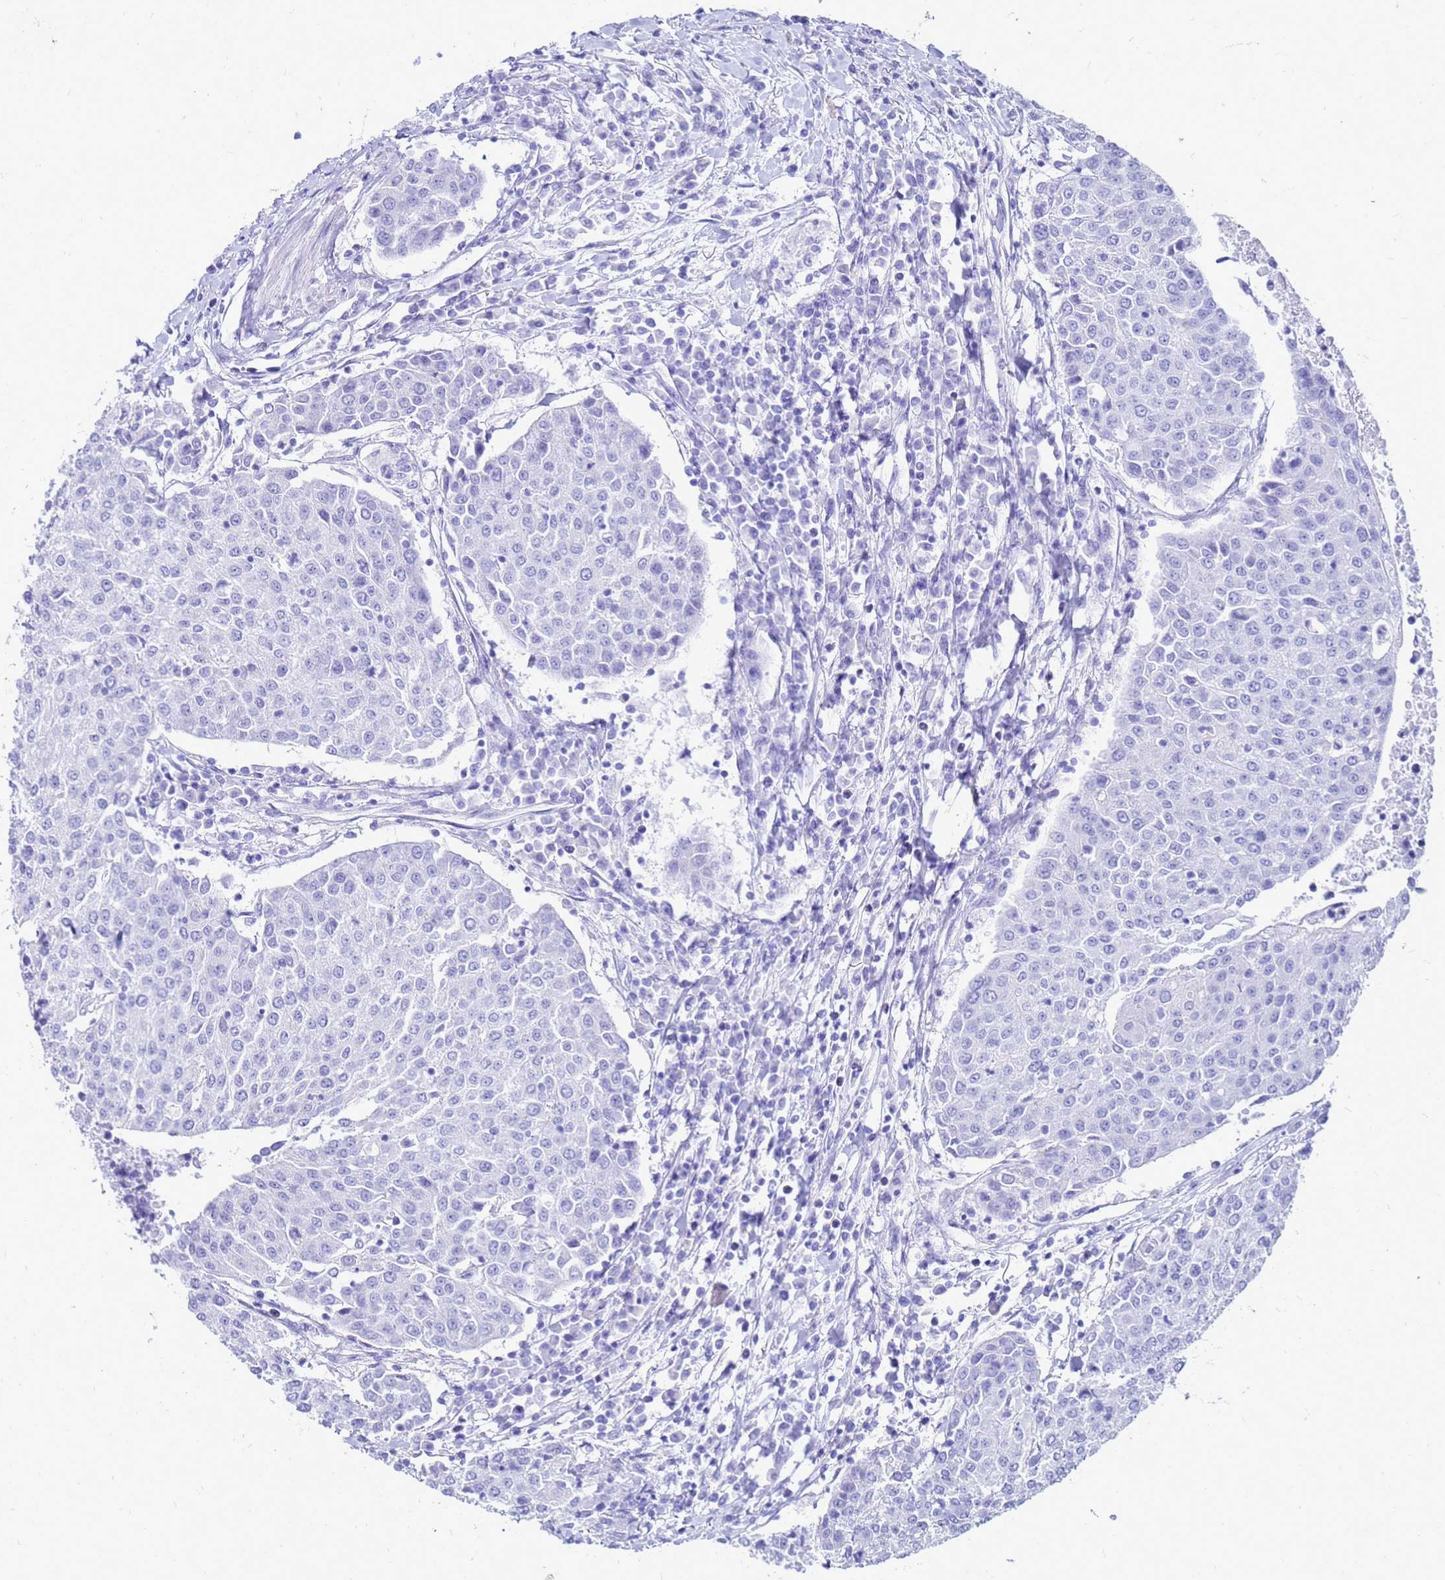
{"staining": {"intensity": "negative", "quantity": "none", "location": "none"}, "tissue": "urothelial cancer", "cell_type": "Tumor cells", "image_type": "cancer", "snomed": [{"axis": "morphology", "description": "Urothelial carcinoma, High grade"}, {"axis": "topography", "description": "Urinary bladder"}], "caption": "Tumor cells show no significant positivity in urothelial cancer.", "gene": "CKB", "patient": {"sex": "female", "age": 85}}